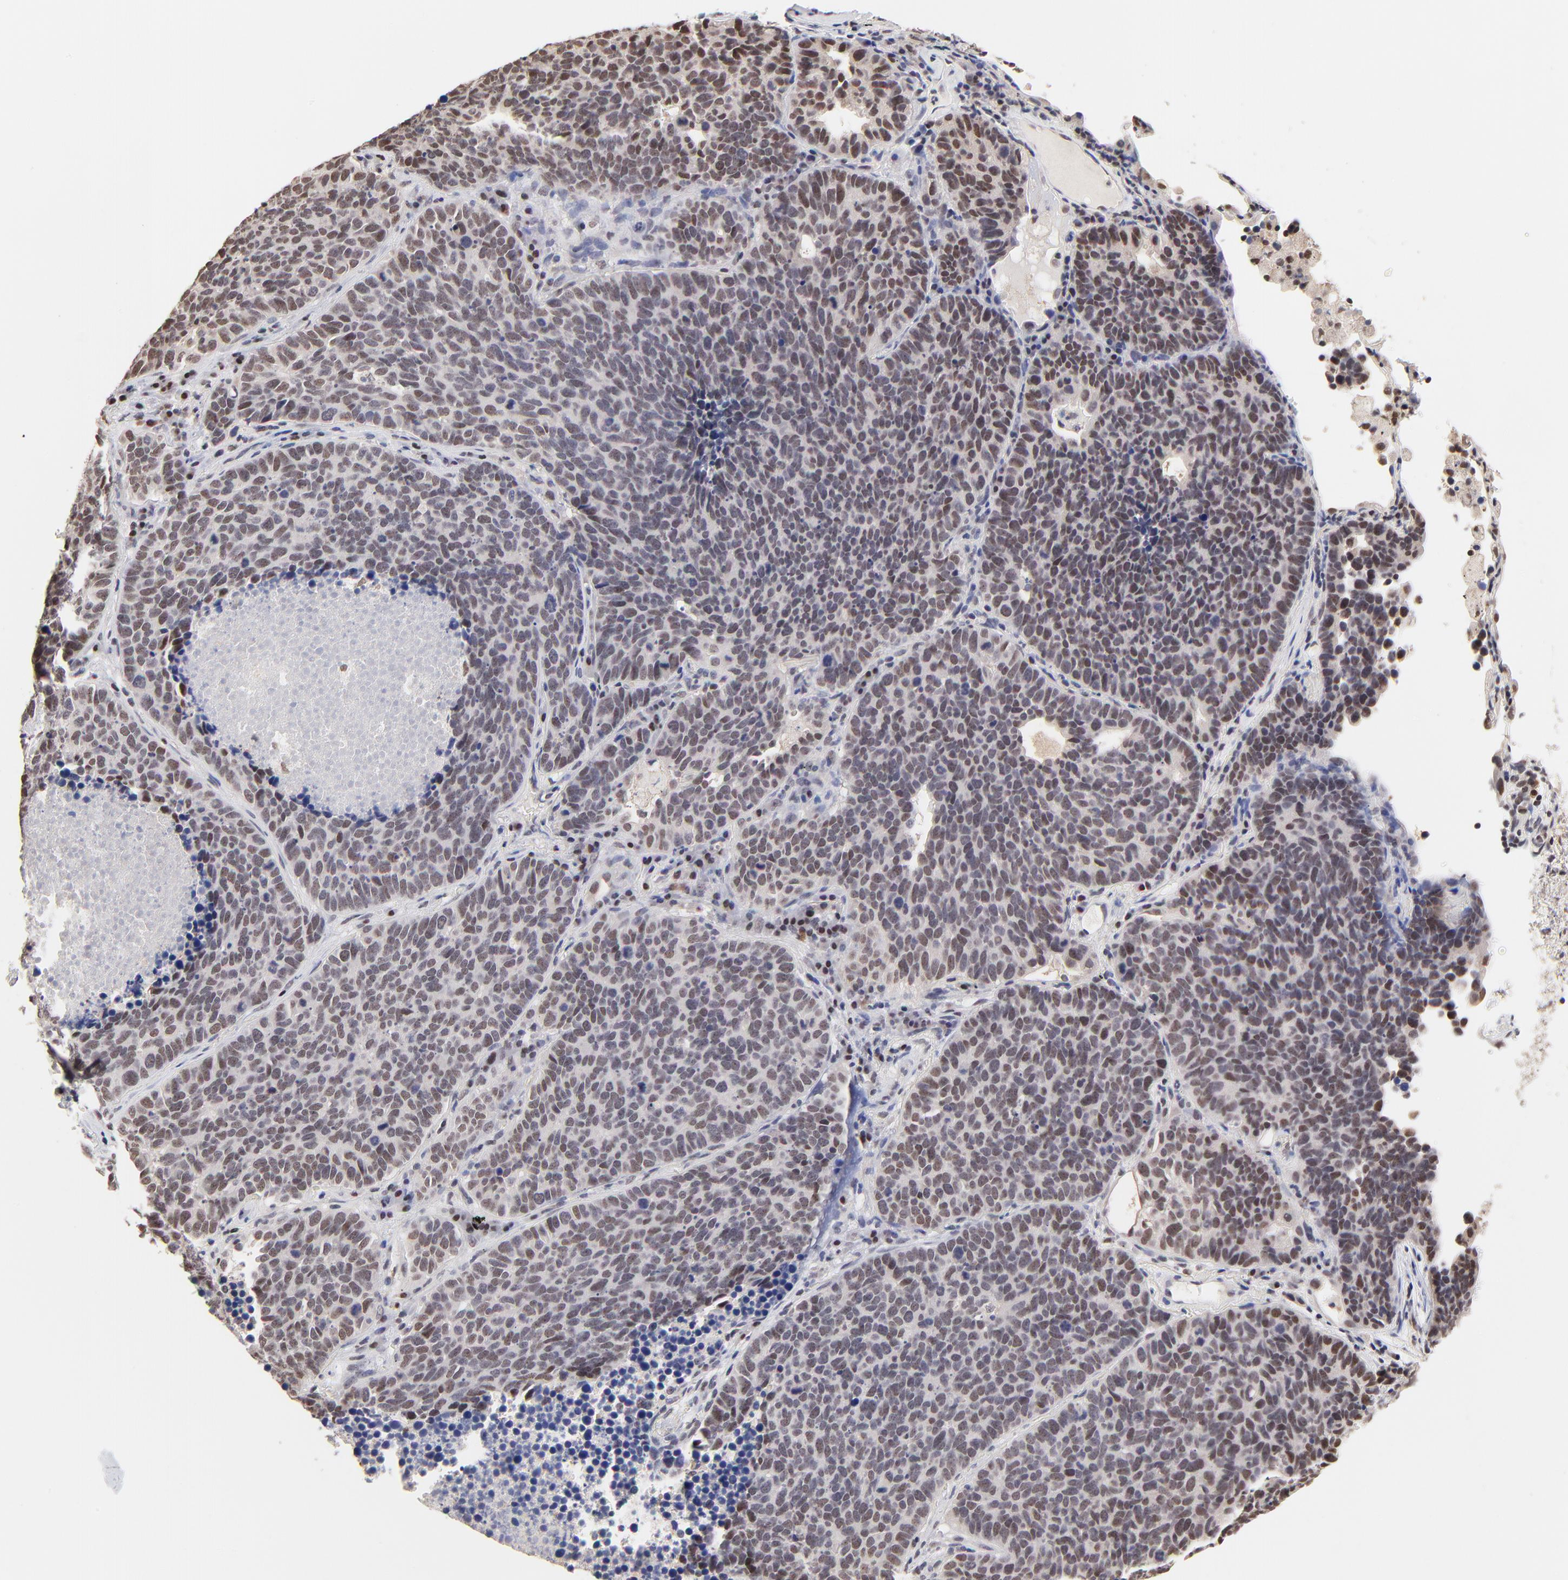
{"staining": {"intensity": "weak", "quantity": ">75%", "location": "nuclear"}, "tissue": "lung cancer", "cell_type": "Tumor cells", "image_type": "cancer", "snomed": [{"axis": "morphology", "description": "Neoplasm, malignant, NOS"}, {"axis": "topography", "description": "Lung"}], "caption": "Tumor cells show low levels of weak nuclear staining in approximately >75% of cells in lung malignant neoplasm. The staining is performed using DAB brown chromogen to label protein expression. The nuclei are counter-stained blue using hematoxylin.", "gene": "DSN1", "patient": {"sex": "female", "age": 75}}